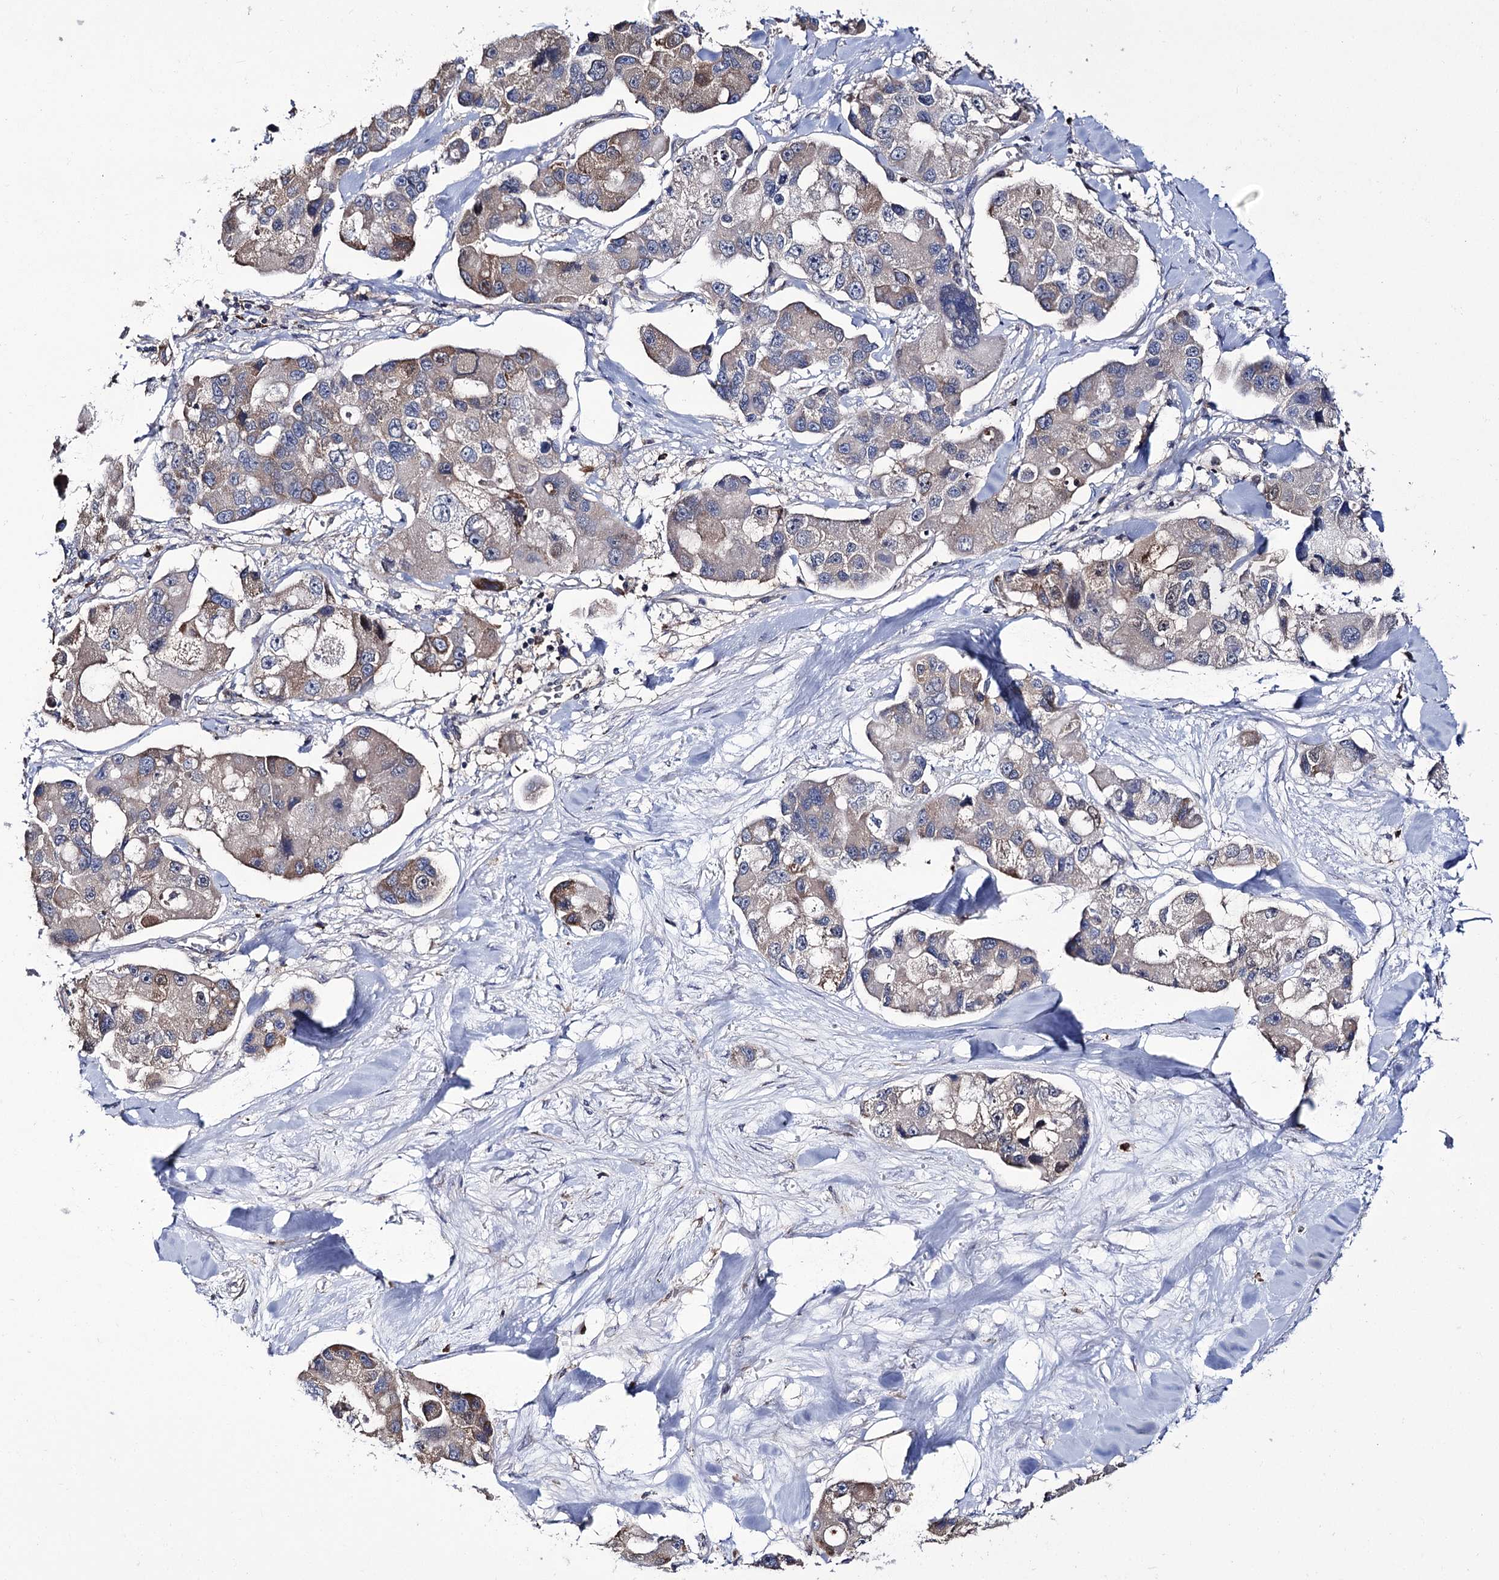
{"staining": {"intensity": "moderate", "quantity": ">75%", "location": "cytoplasmic/membranous"}, "tissue": "lung cancer", "cell_type": "Tumor cells", "image_type": "cancer", "snomed": [{"axis": "morphology", "description": "Adenocarcinoma, NOS"}, {"axis": "topography", "description": "Lung"}], "caption": "Human lung adenocarcinoma stained with a brown dye reveals moderate cytoplasmic/membranous positive expression in approximately >75% of tumor cells.", "gene": "PTER", "patient": {"sex": "female", "age": 54}}